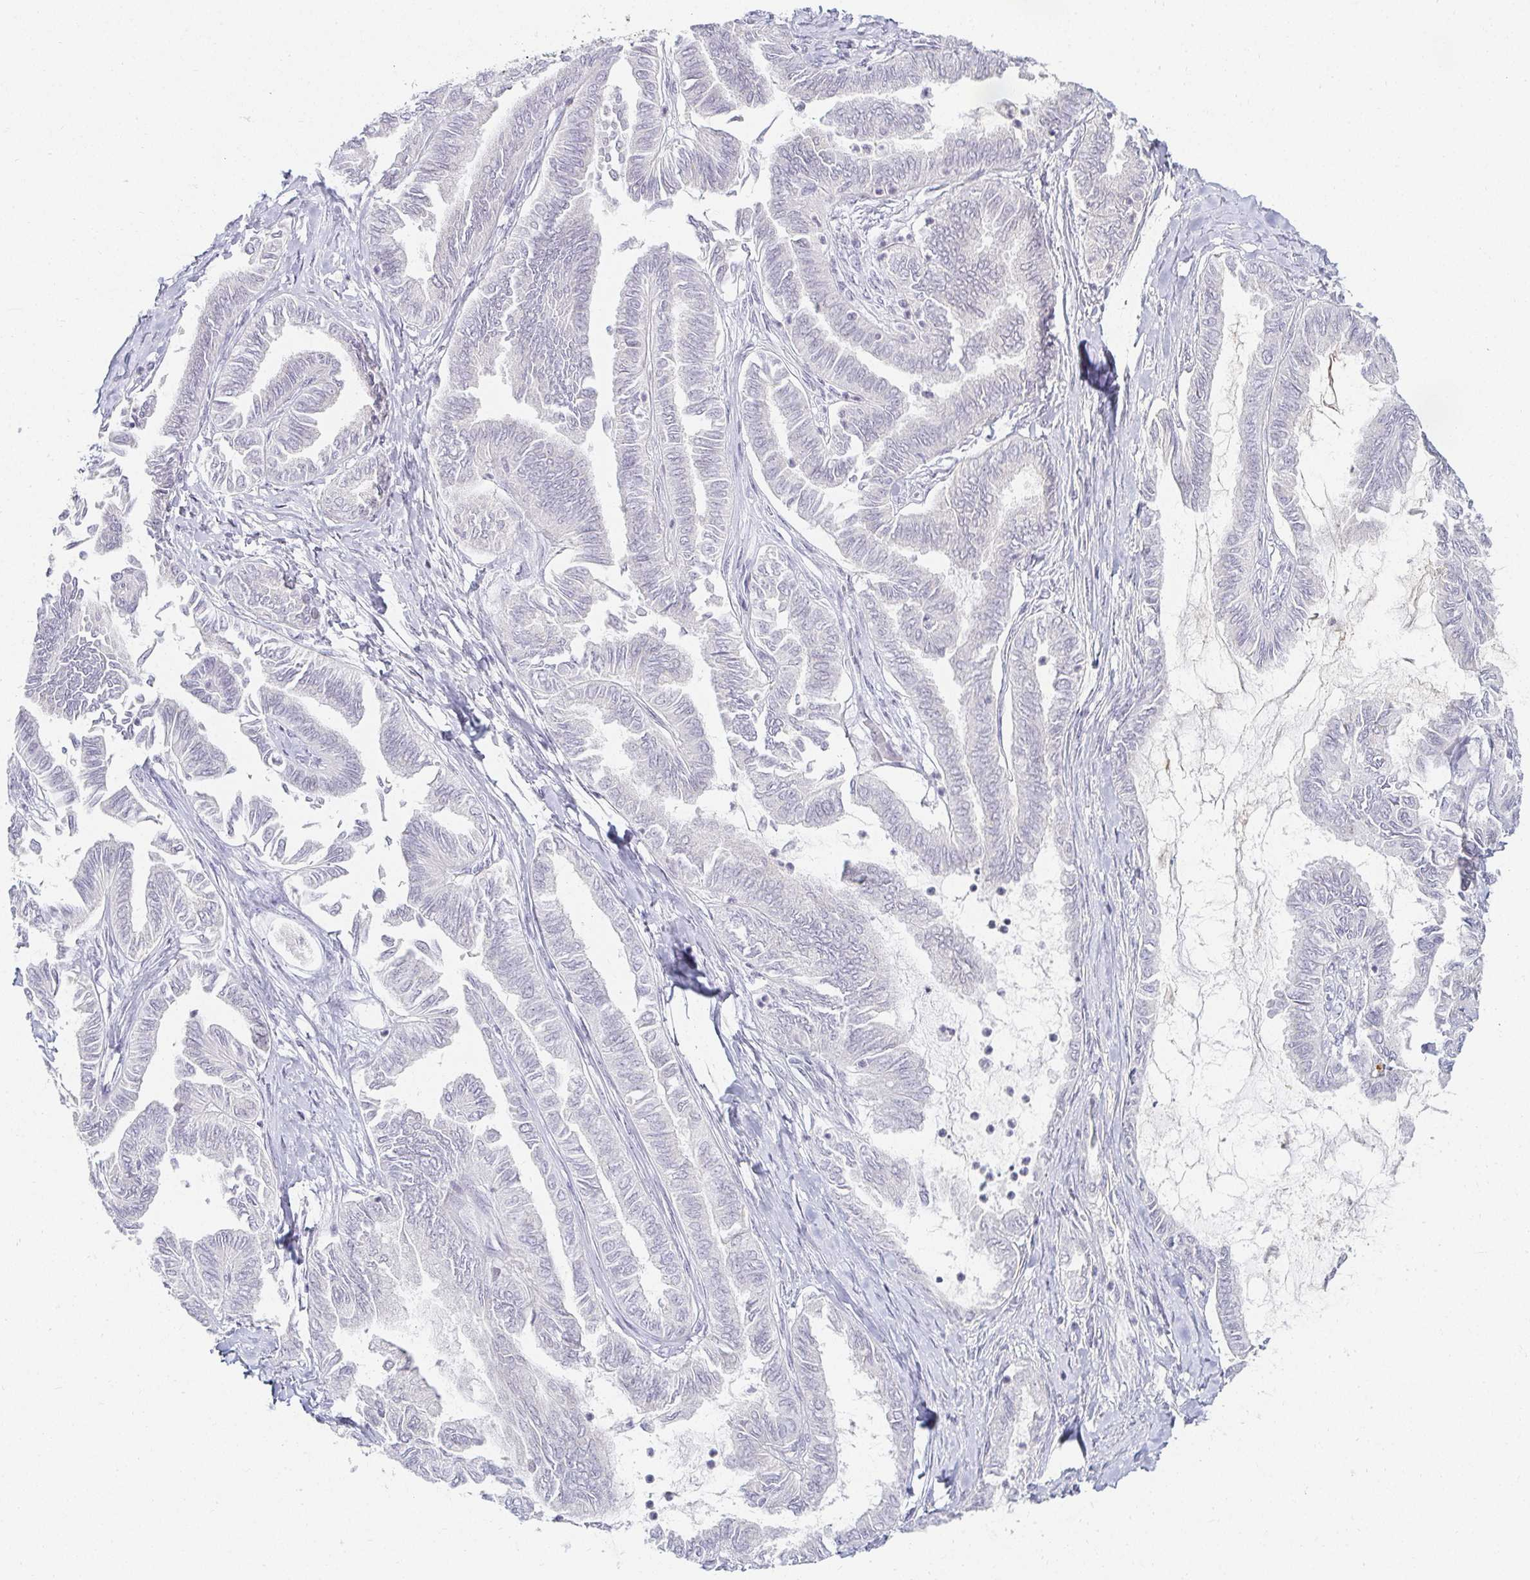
{"staining": {"intensity": "negative", "quantity": "none", "location": "none"}, "tissue": "ovarian cancer", "cell_type": "Tumor cells", "image_type": "cancer", "snomed": [{"axis": "morphology", "description": "Carcinoma, endometroid"}, {"axis": "topography", "description": "Ovary"}], "caption": "Histopathology image shows no significant protein expression in tumor cells of ovarian cancer.", "gene": "ACAN", "patient": {"sex": "female", "age": 70}}